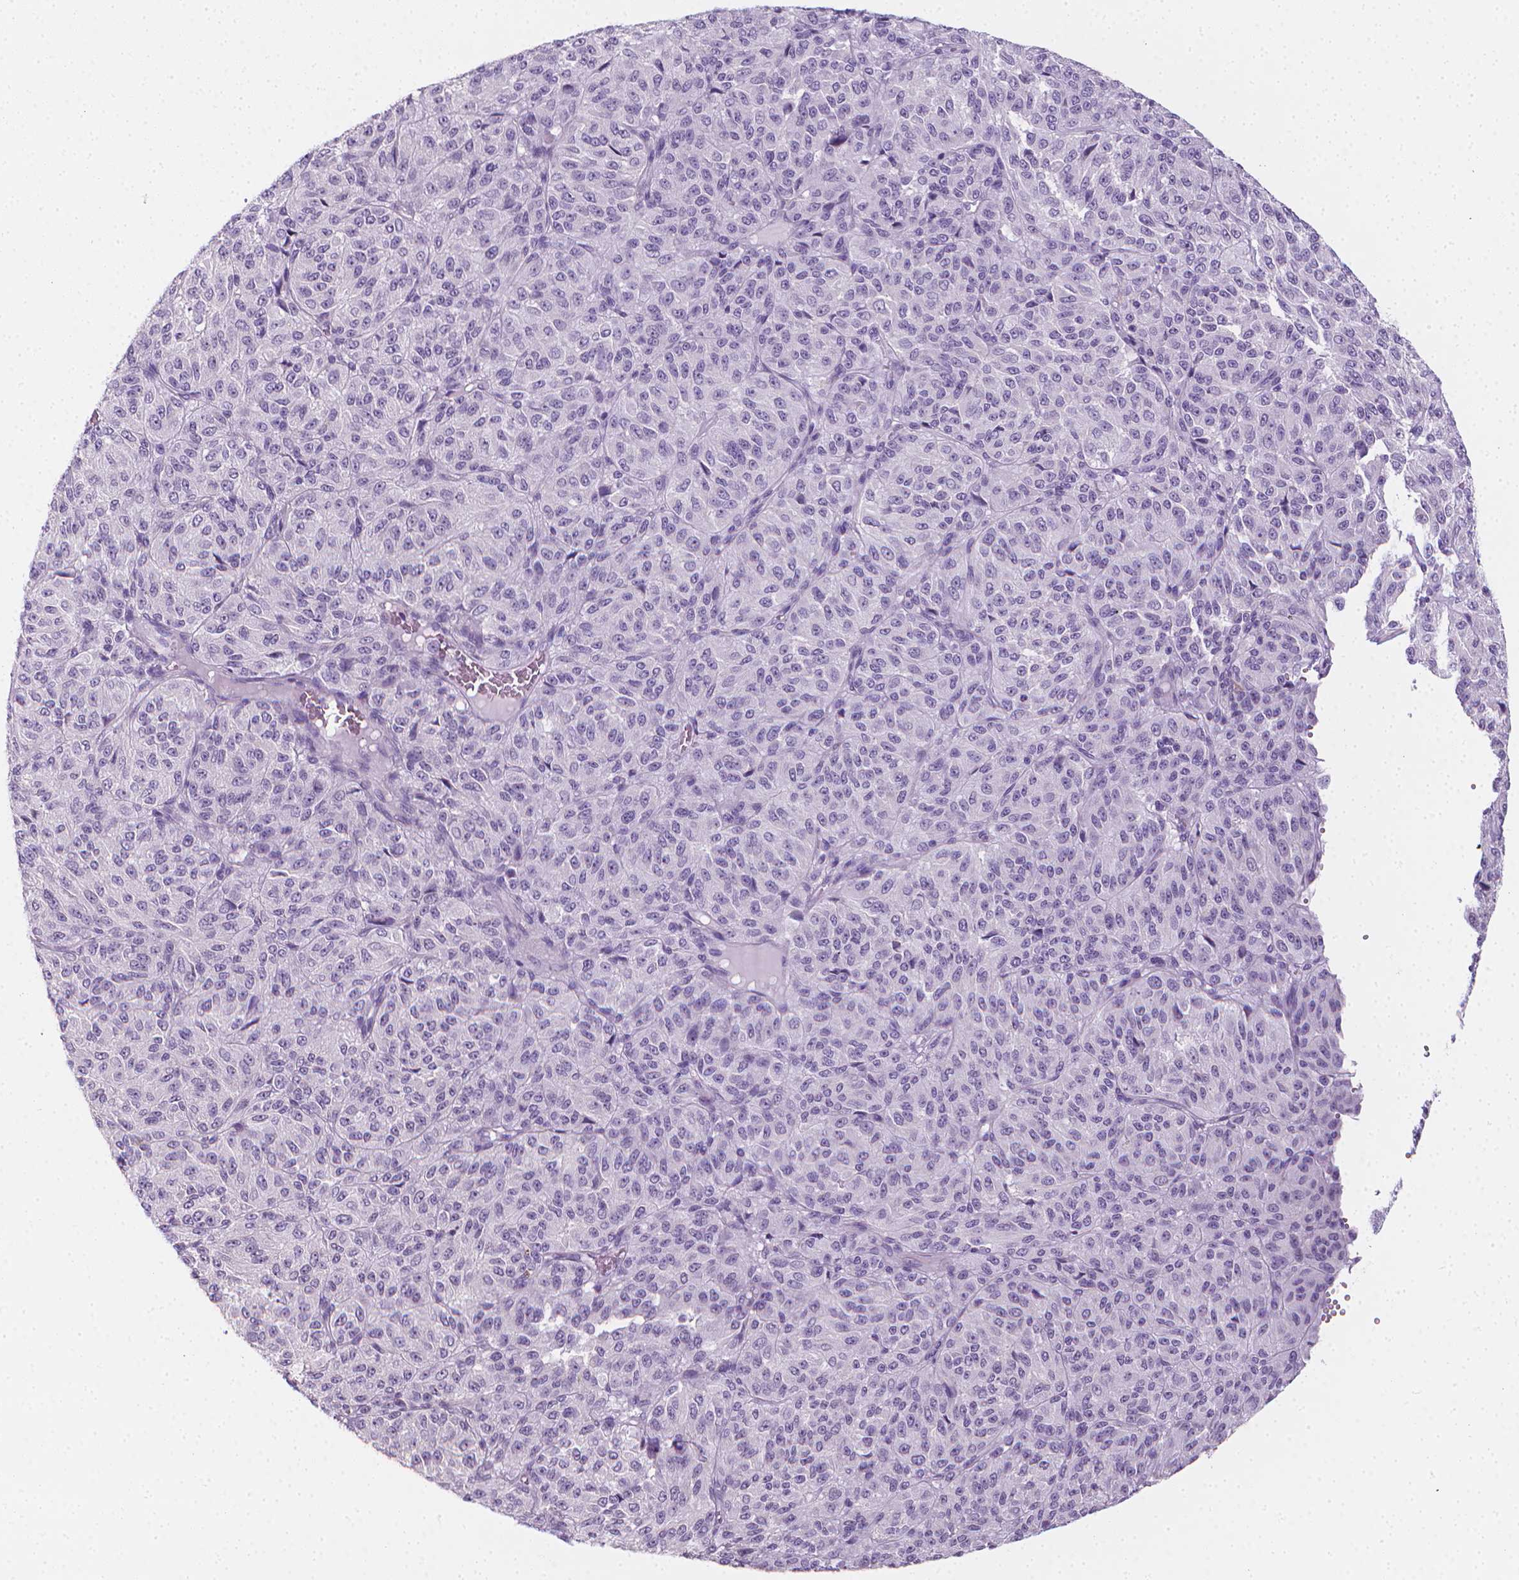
{"staining": {"intensity": "negative", "quantity": "none", "location": "none"}, "tissue": "melanoma", "cell_type": "Tumor cells", "image_type": "cancer", "snomed": [{"axis": "morphology", "description": "Malignant melanoma, Metastatic site"}, {"axis": "topography", "description": "Brain"}], "caption": "Tumor cells are negative for brown protein staining in malignant melanoma (metastatic site). The staining was performed using DAB (3,3'-diaminobenzidine) to visualize the protein expression in brown, while the nuclei were stained in blue with hematoxylin (Magnification: 20x).", "gene": "DCAF8L1", "patient": {"sex": "female", "age": 56}}